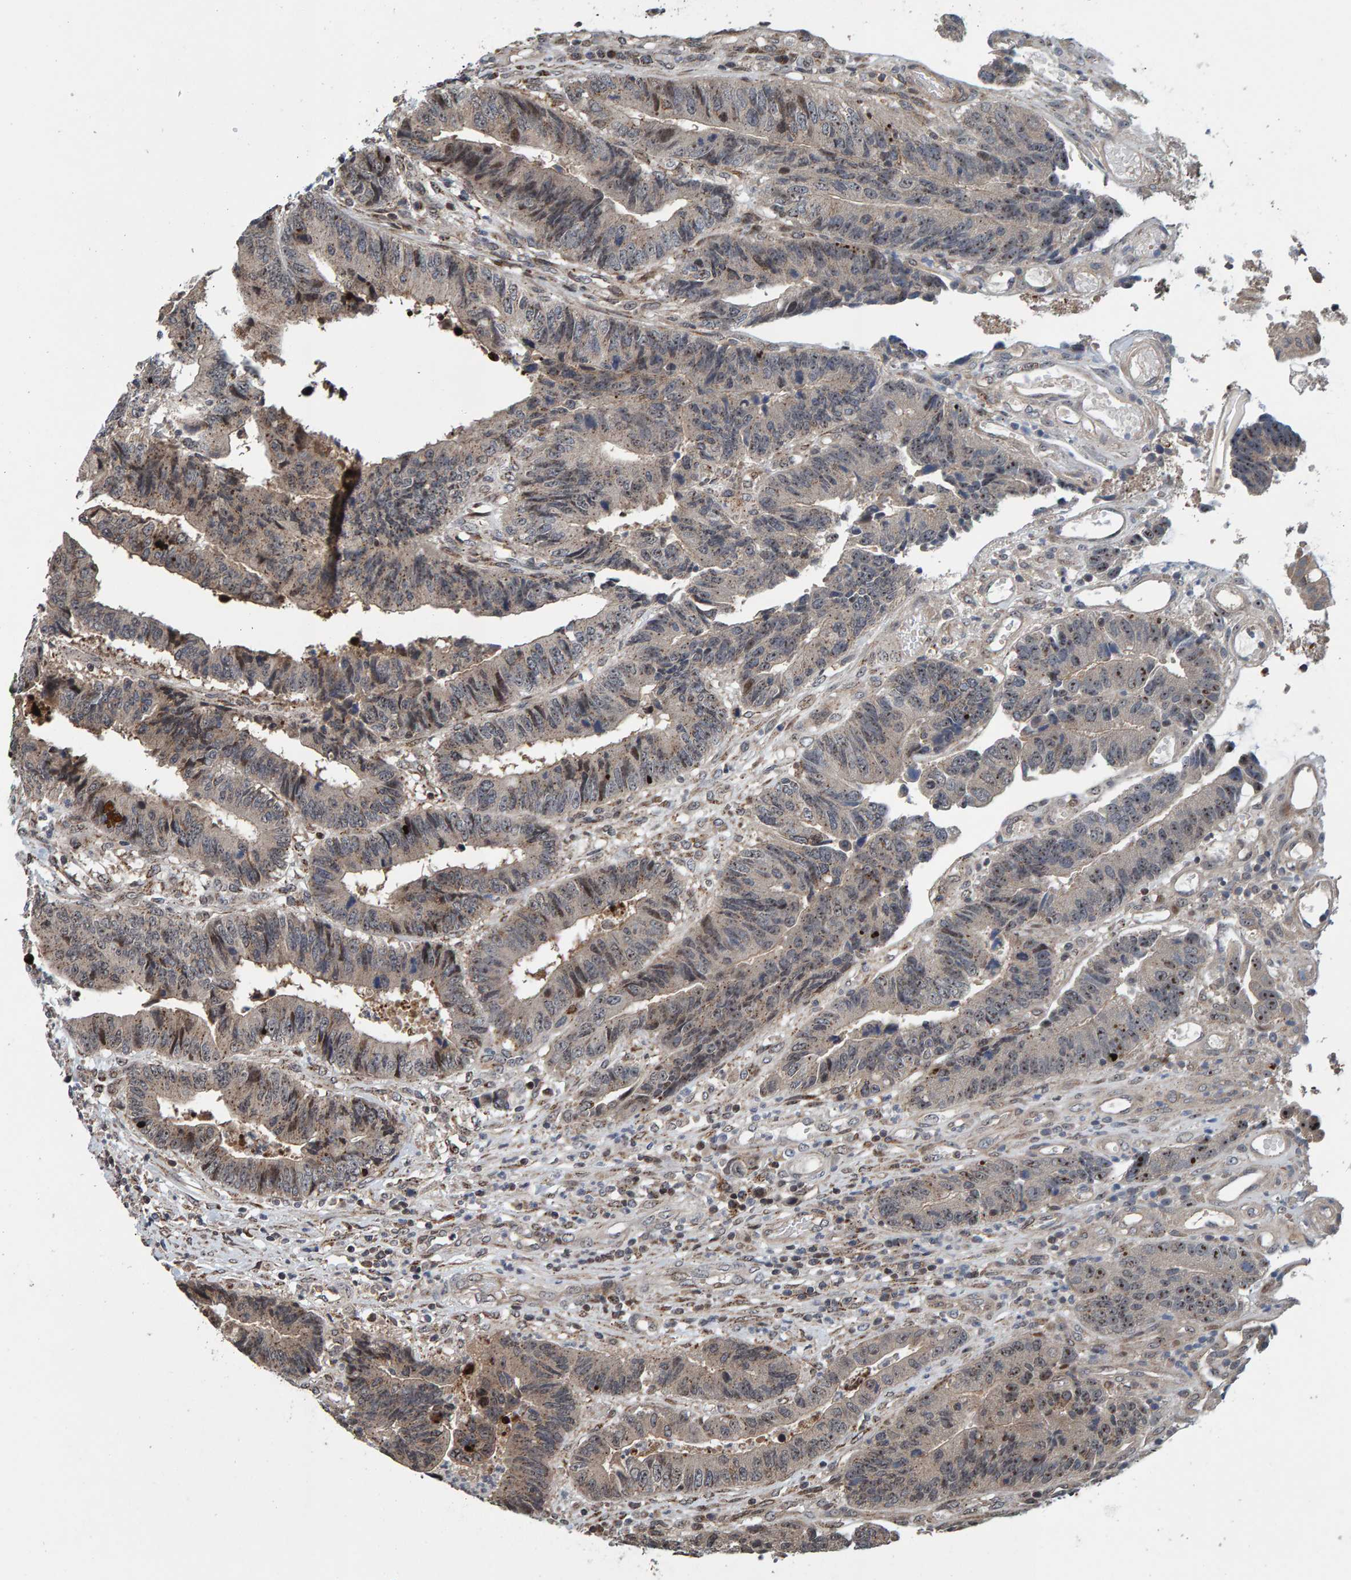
{"staining": {"intensity": "weak", "quantity": ">75%", "location": "cytoplasmic/membranous,nuclear"}, "tissue": "colorectal cancer", "cell_type": "Tumor cells", "image_type": "cancer", "snomed": [{"axis": "morphology", "description": "Adenocarcinoma, NOS"}, {"axis": "topography", "description": "Rectum"}], "caption": "About >75% of tumor cells in human colorectal cancer display weak cytoplasmic/membranous and nuclear protein staining as visualized by brown immunohistochemical staining.", "gene": "CCDC25", "patient": {"sex": "male", "age": 84}}